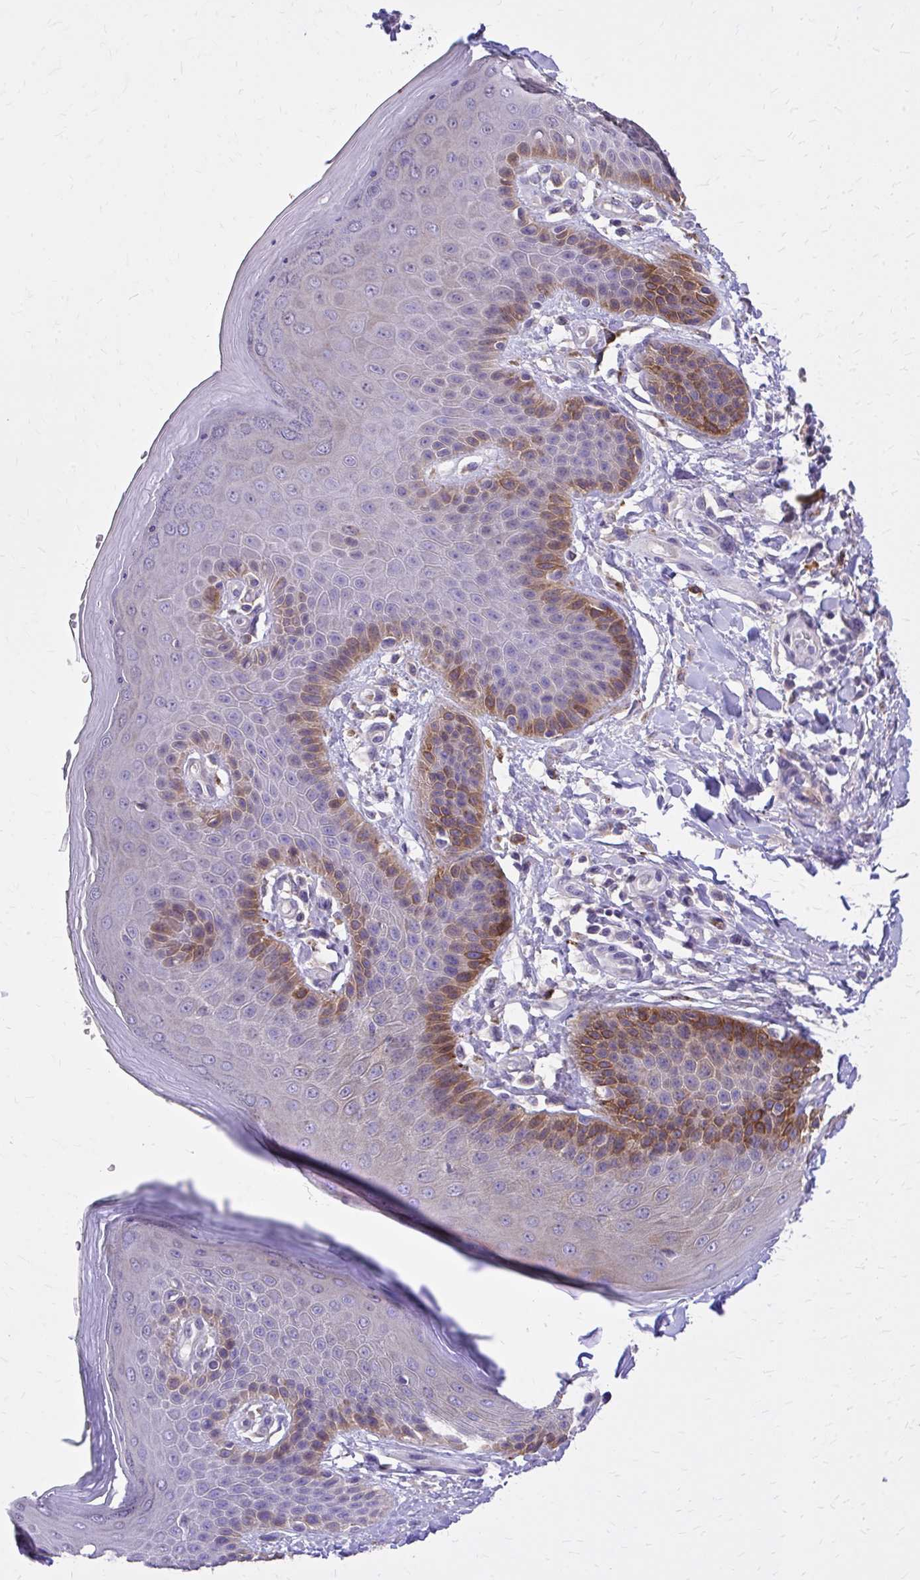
{"staining": {"intensity": "moderate", "quantity": "<25%", "location": "cytoplasmic/membranous"}, "tissue": "skin", "cell_type": "Epidermal cells", "image_type": "normal", "snomed": [{"axis": "morphology", "description": "Normal tissue, NOS"}, {"axis": "topography", "description": "Peripheral nerve tissue"}], "caption": "Benign skin reveals moderate cytoplasmic/membranous staining in approximately <25% of epidermal cells.", "gene": "EPB41L1", "patient": {"sex": "male", "age": 51}}